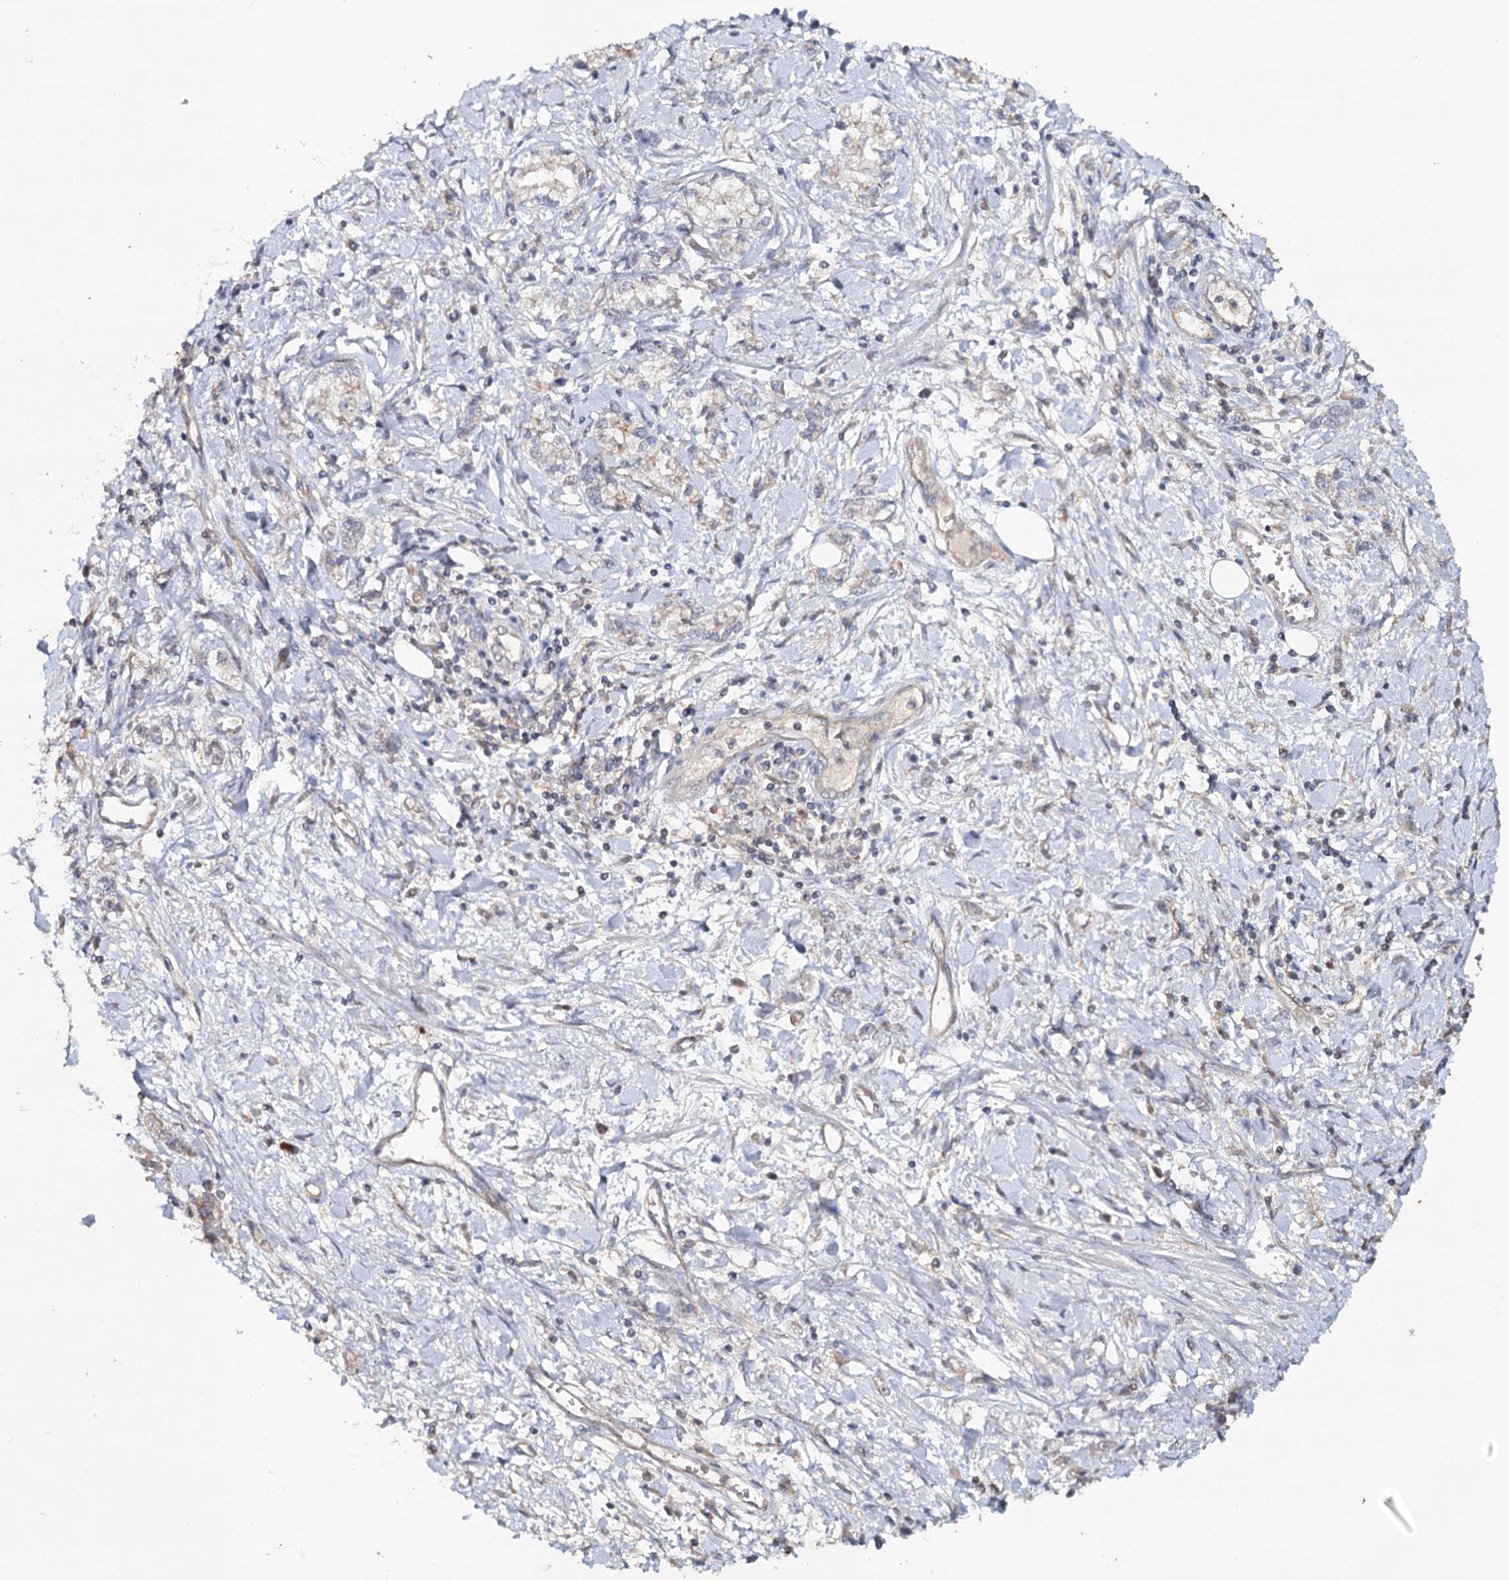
{"staining": {"intensity": "weak", "quantity": "<25%", "location": "cytoplasmic/membranous"}, "tissue": "stomach cancer", "cell_type": "Tumor cells", "image_type": "cancer", "snomed": [{"axis": "morphology", "description": "Adenocarcinoma, NOS"}, {"axis": "topography", "description": "Stomach"}], "caption": "Immunohistochemical staining of human stomach cancer demonstrates no significant expression in tumor cells.", "gene": "SYNPO", "patient": {"sex": "female", "age": 76}}